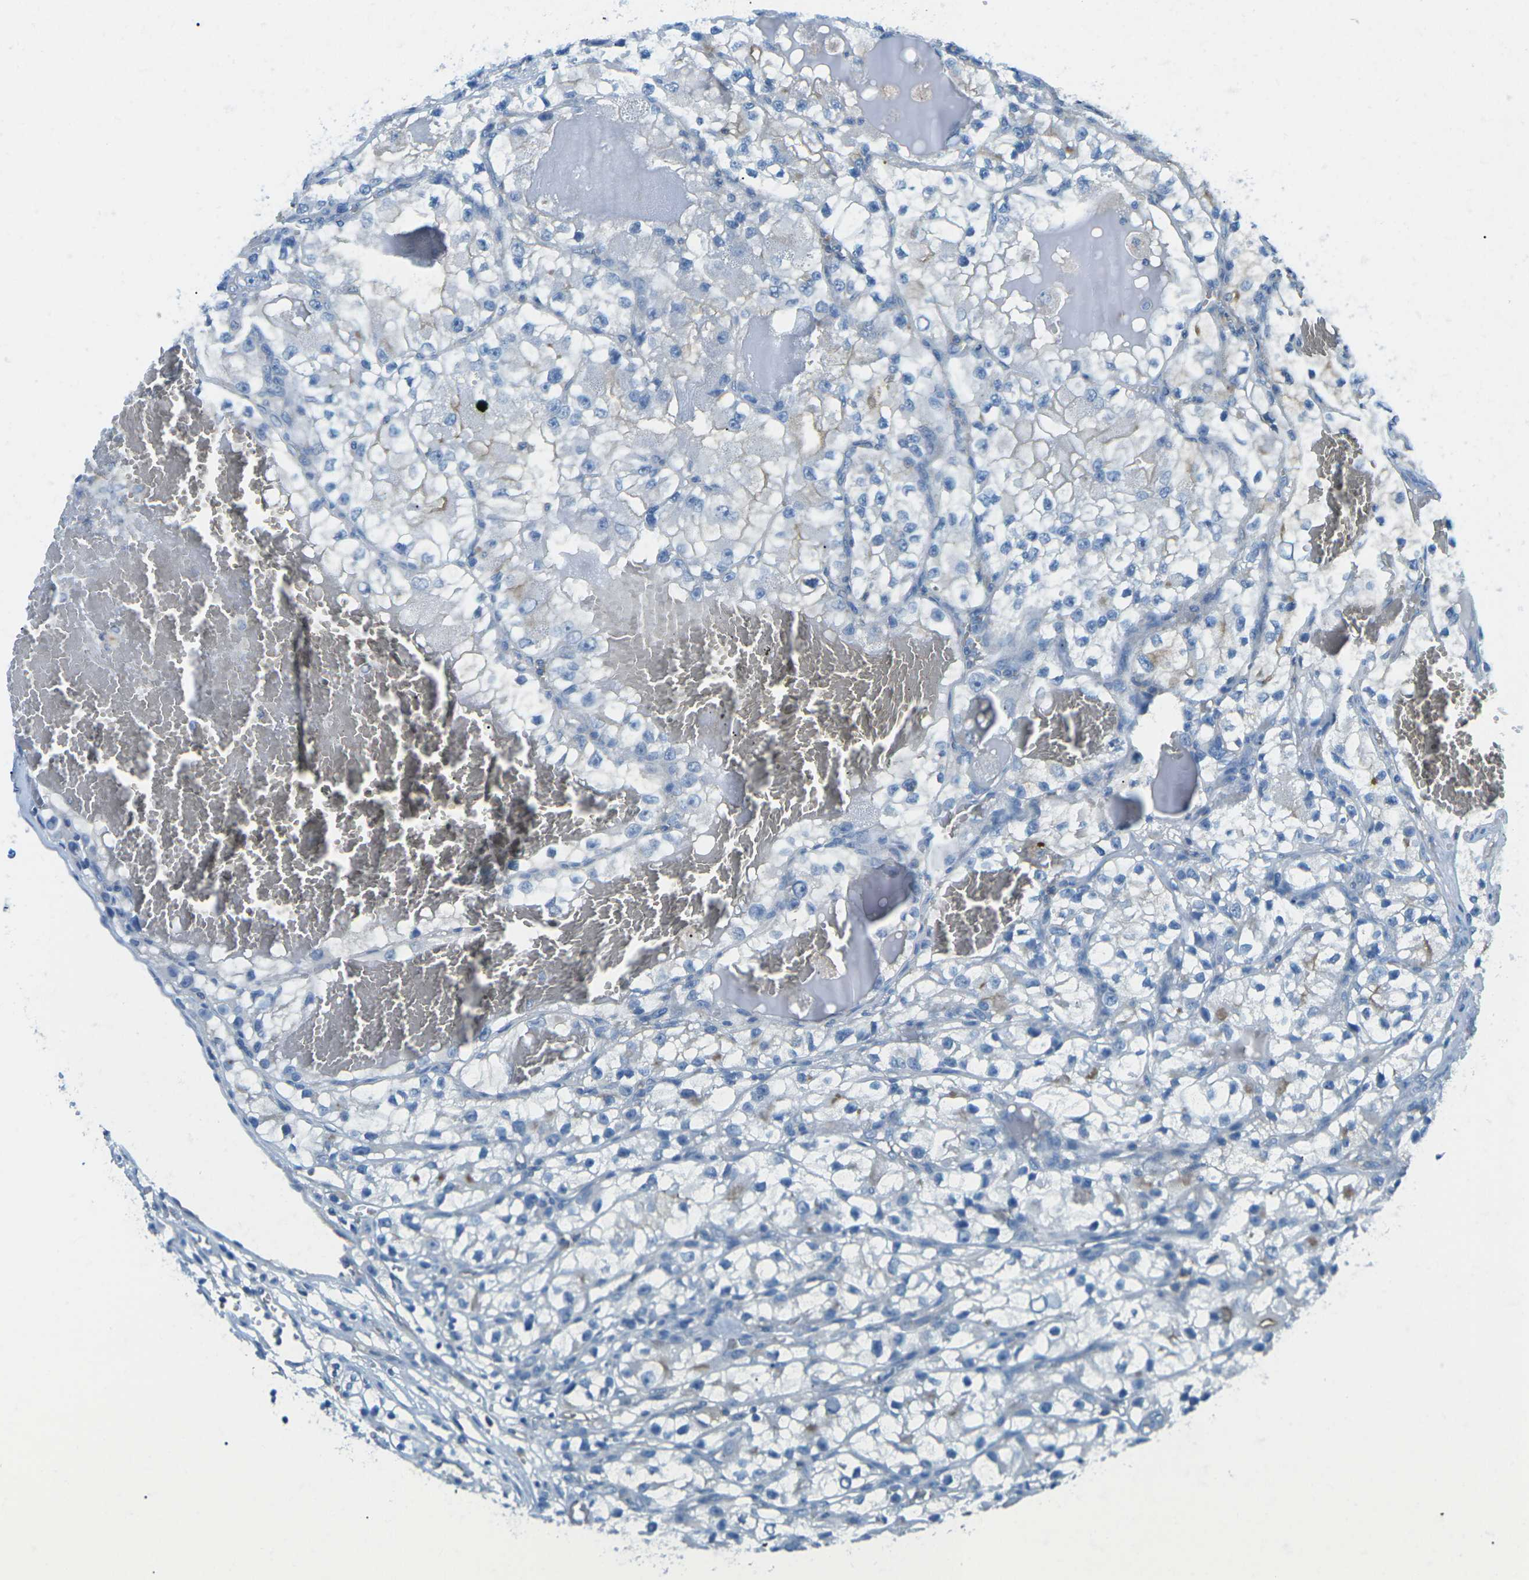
{"staining": {"intensity": "negative", "quantity": "none", "location": "none"}, "tissue": "renal cancer", "cell_type": "Tumor cells", "image_type": "cancer", "snomed": [{"axis": "morphology", "description": "Adenocarcinoma, NOS"}, {"axis": "topography", "description": "Kidney"}], "caption": "IHC image of renal cancer stained for a protein (brown), which displays no staining in tumor cells.", "gene": "CD47", "patient": {"sex": "female", "age": 57}}